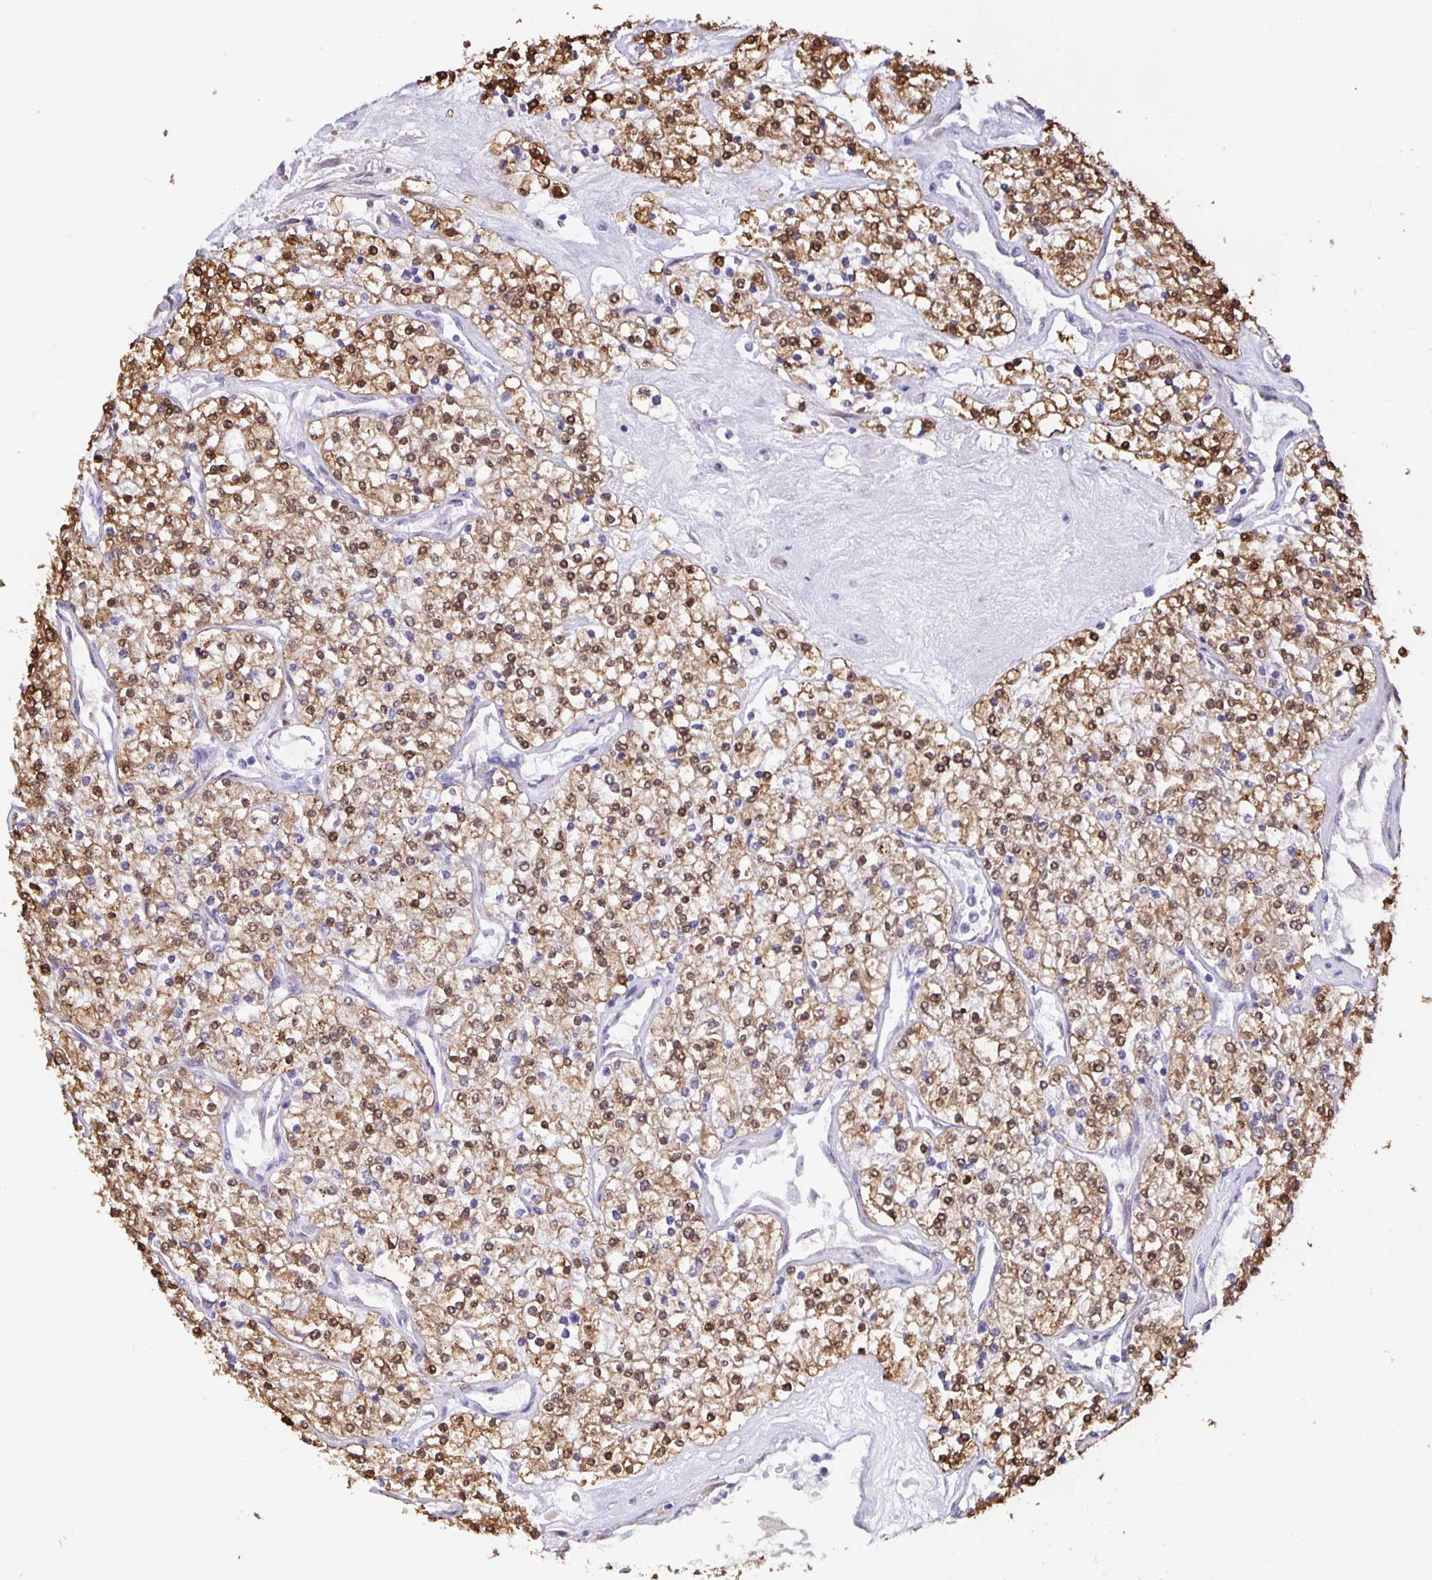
{"staining": {"intensity": "moderate", "quantity": ">75%", "location": "cytoplasmic/membranous,nuclear"}, "tissue": "renal cancer", "cell_type": "Tumor cells", "image_type": "cancer", "snomed": [{"axis": "morphology", "description": "Adenocarcinoma, NOS"}, {"axis": "topography", "description": "Kidney"}], "caption": "Tumor cells show medium levels of moderate cytoplasmic/membranous and nuclear staining in about >75% of cells in renal adenocarcinoma.", "gene": "MARCHF6", "patient": {"sex": "male", "age": 80}}